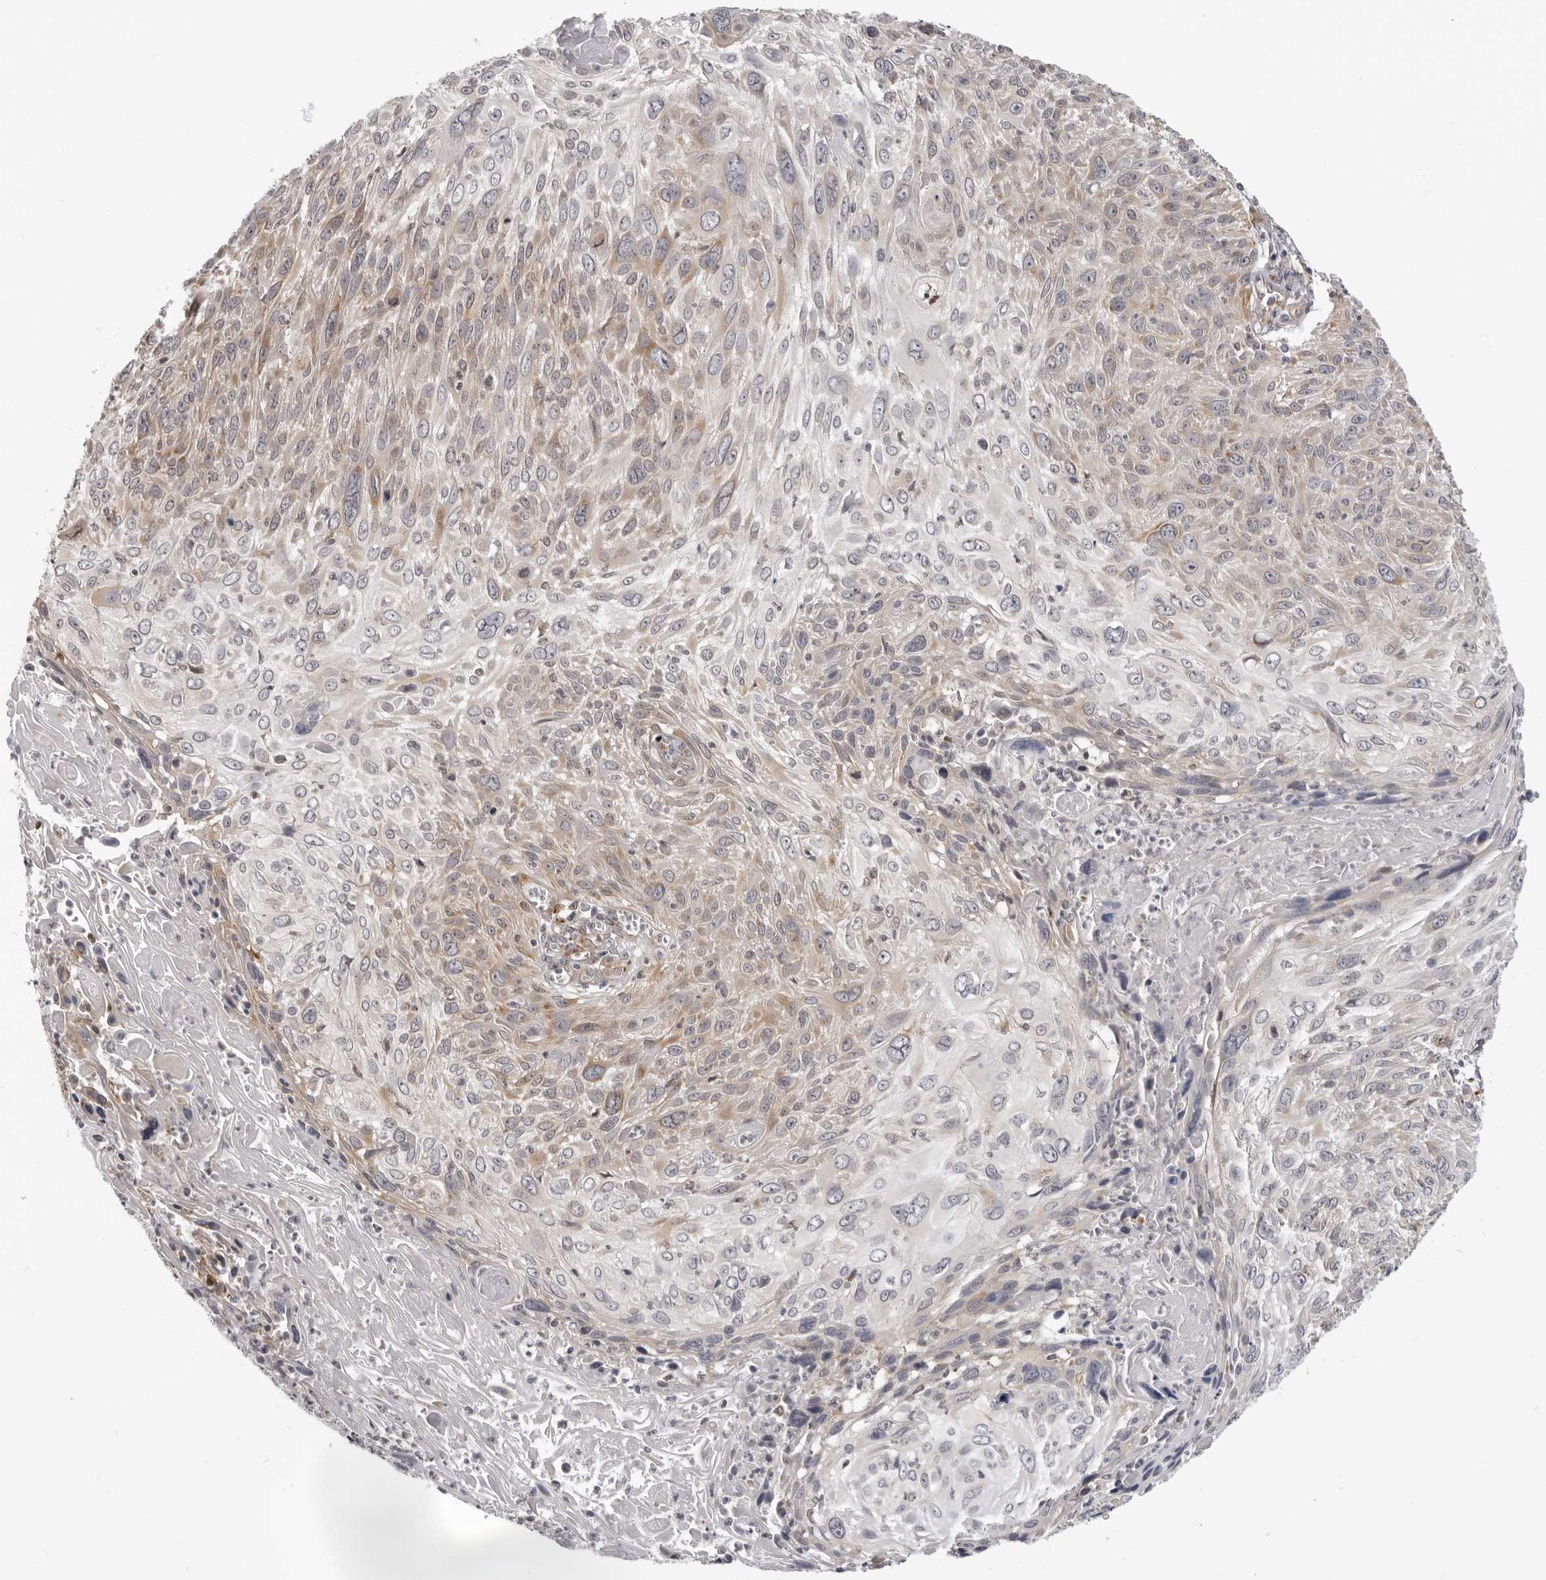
{"staining": {"intensity": "moderate", "quantity": "25%-75%", "location": "cytoplasmic/membranous"}, "tissue": "cervical cancer", "cell_type": "Tumor cells", "image_type": "cancer", "snomed": [{"axis": "morphology", "description": "Squamous cell carcinoma, NOS"}, {"axis": "topography", "description": "Cervix"}], "caption": "Immunohistochemistry (IHC) photomicrograph of human squamous cell carcinoma (cervical) stained for a protein (brown), which reveals medium levels of moderate cytoplasmic/membranous expression in about 25%-75% of tumor cells.", "gene": "SRGAP2", "patient": {"sex": "female", "age": 51}}